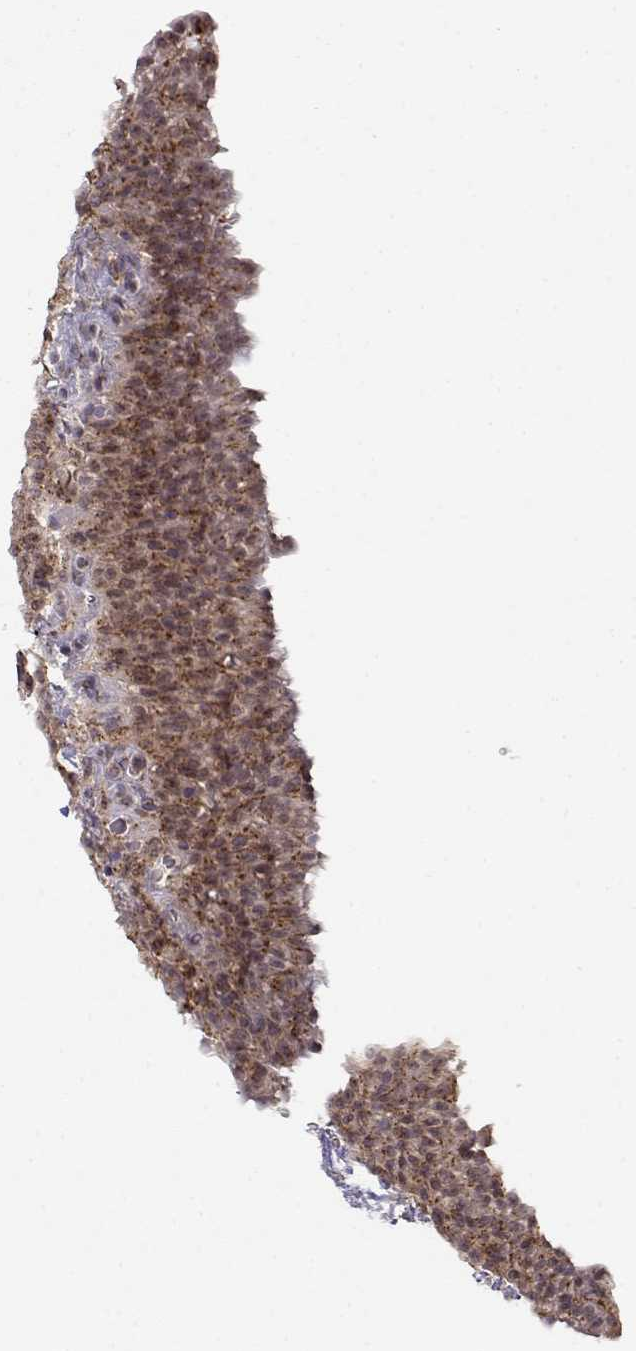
{"staining": {"intensity": "moderate", "quantity": ">75%", "location": "cytoplasmic/membranous"}, "tissue": "urinary bladder", "cell_type": "Urothelial cells", "image_type": "normal", "snomed": [{"axis": "morphology", "description": "Normal tissue, NOS"}, {"axis": "topography", "description": "Urinary bladder"}], "caption": "IHC of normal urinary bladder reveals medium levels of moderate cytoplasmic/membranous positivity in about >75% of urothelial cells.", "gene": "ERGIC2", "patient": {"sex": "male", "age": 76}}